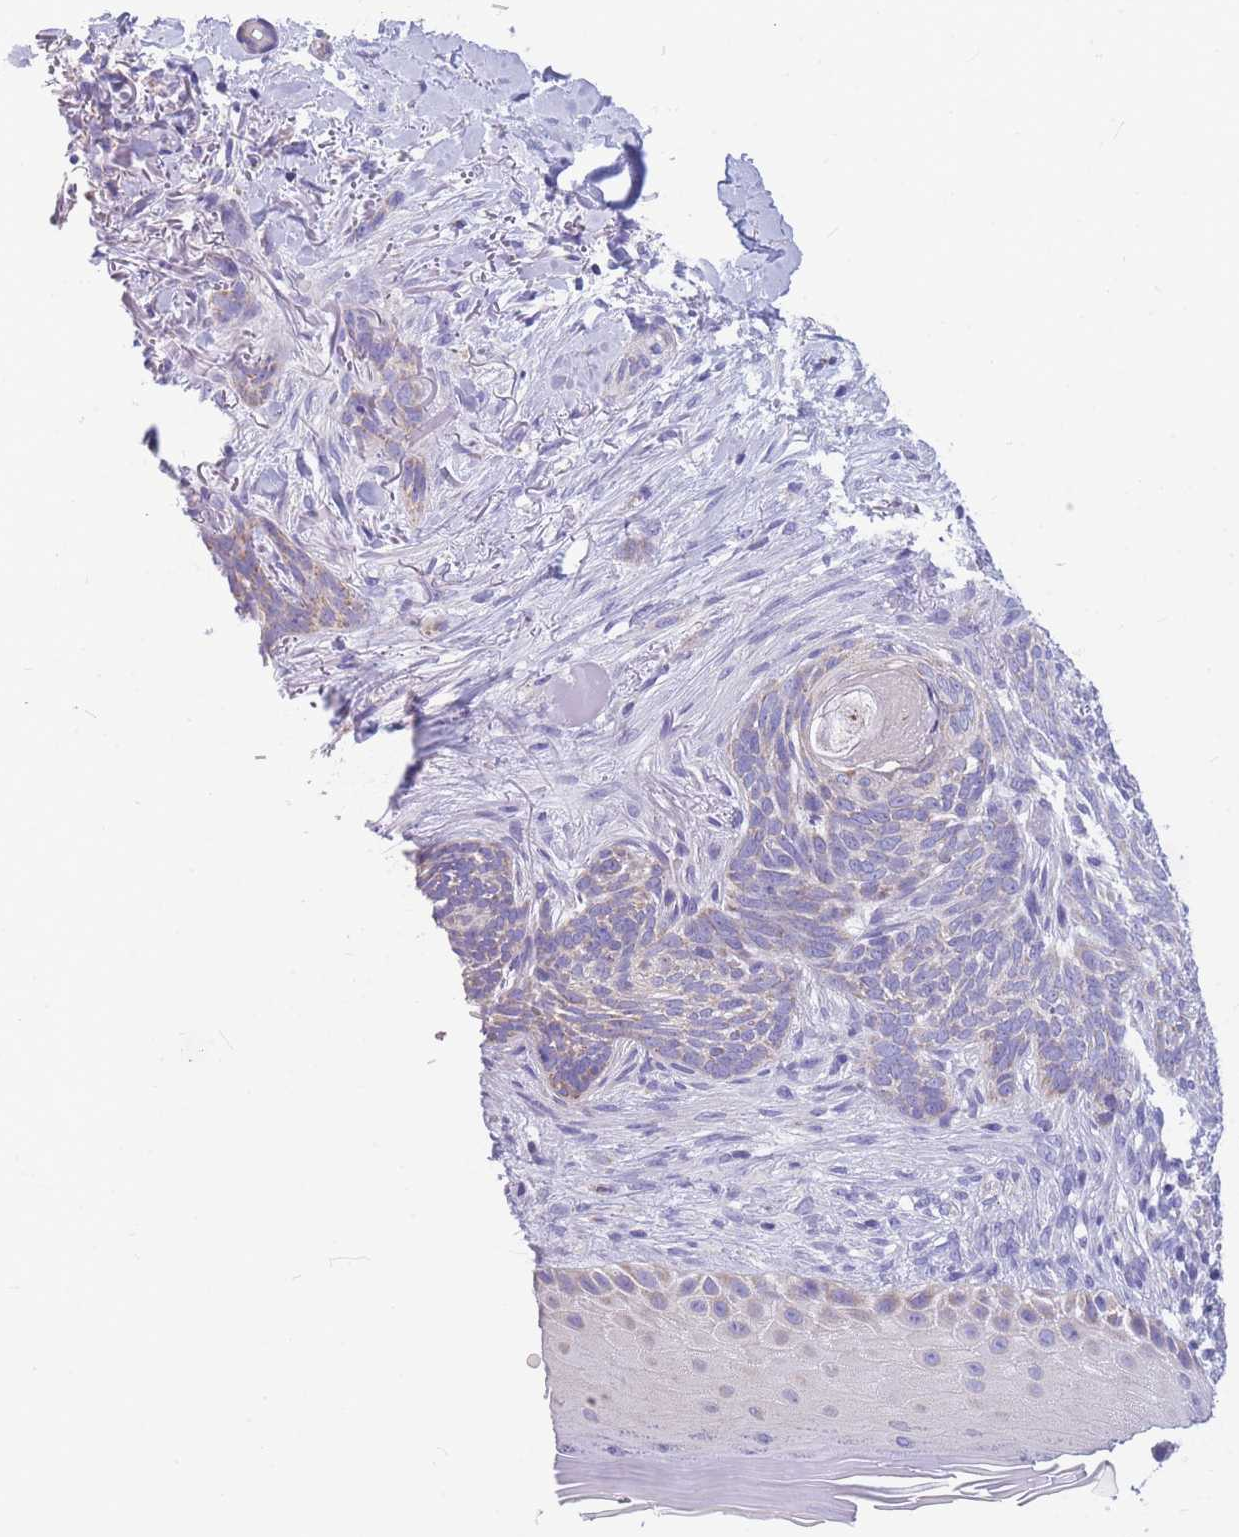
{"staining": {"intensity": "weak", "quantity": "<25%", "location": "cytoplasmic/membranous"}, "tissue": "skin cancer", "cell_type": "Tumor cells", "image_type": "cancer", "snomed": [{"axis": "morphology", "description": "Normal tissue, NOS"}, {"axis": "morphology", "description": "Basal cell carcinoma"}, {"axis": "topography", "description": "Skin"}], "caption": "The micrograph shows no significant staining in tumor cells of basal cell carcinoma (skin). (Immunohistochemistry (ihc), brightfield microscopy, high magnification).", "gene": "DHRS11", "patient": {"sex": "female", "age": 67}}